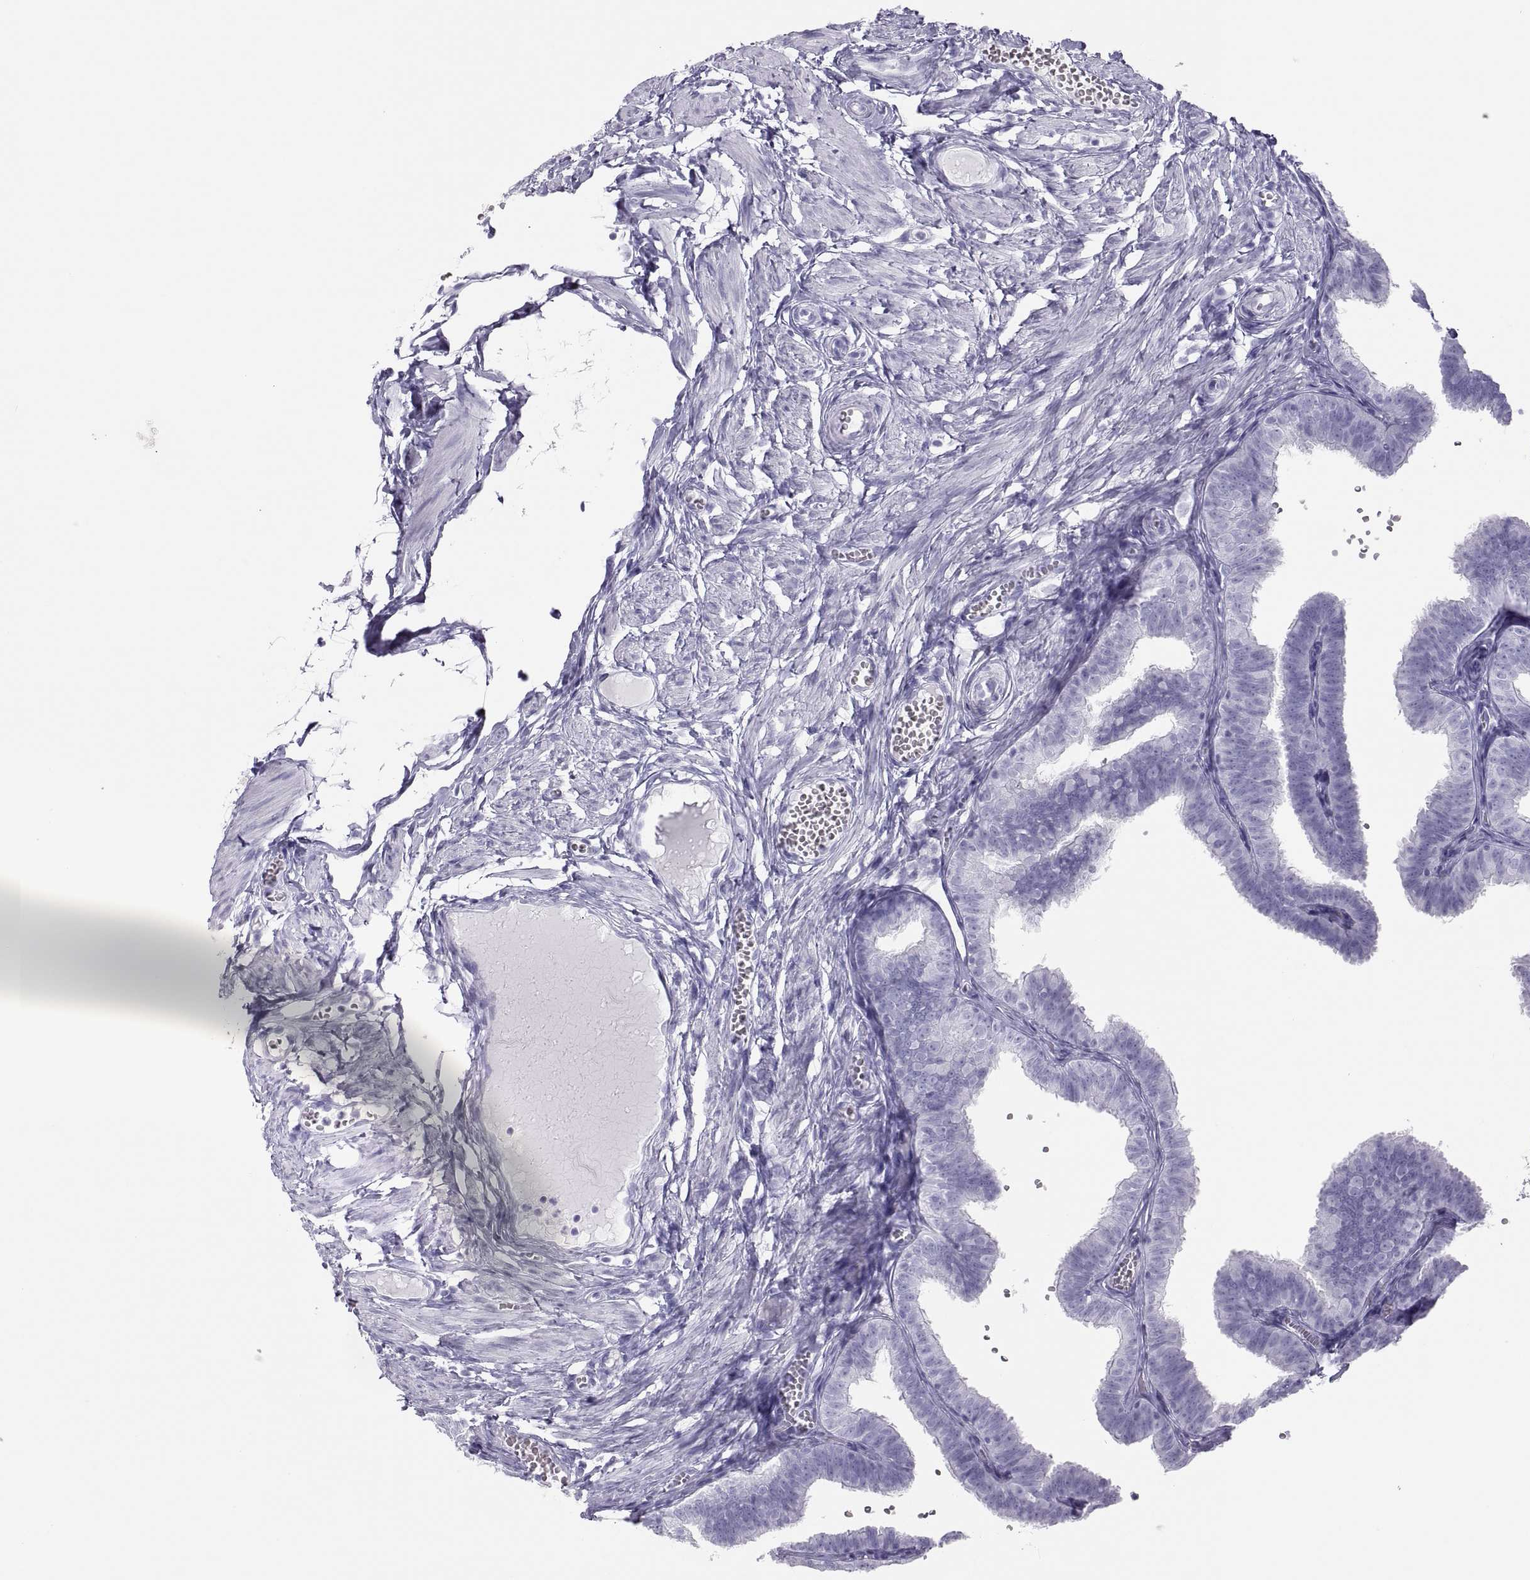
{"staining": {"intensity": "negative", "quantity": "none", "location": "none"}, "tissue": "fallopian tube", "cell_type": "Glandular cells", "image_type": "normal", "snomed": [{"axis": "morphology", "description": "Normal tissue, NOS"}, {"axis": "topography", "description": "Fallopian tube"}], "caption": "High magnification brightfield microscopy of normal fallopian tube stained with DAB (brown) and counterstained with hematoxylin (blue): glandular cells show no significant staining.", "gene": "SEMG1", "patient": {"sex": "female", "age": 25}}